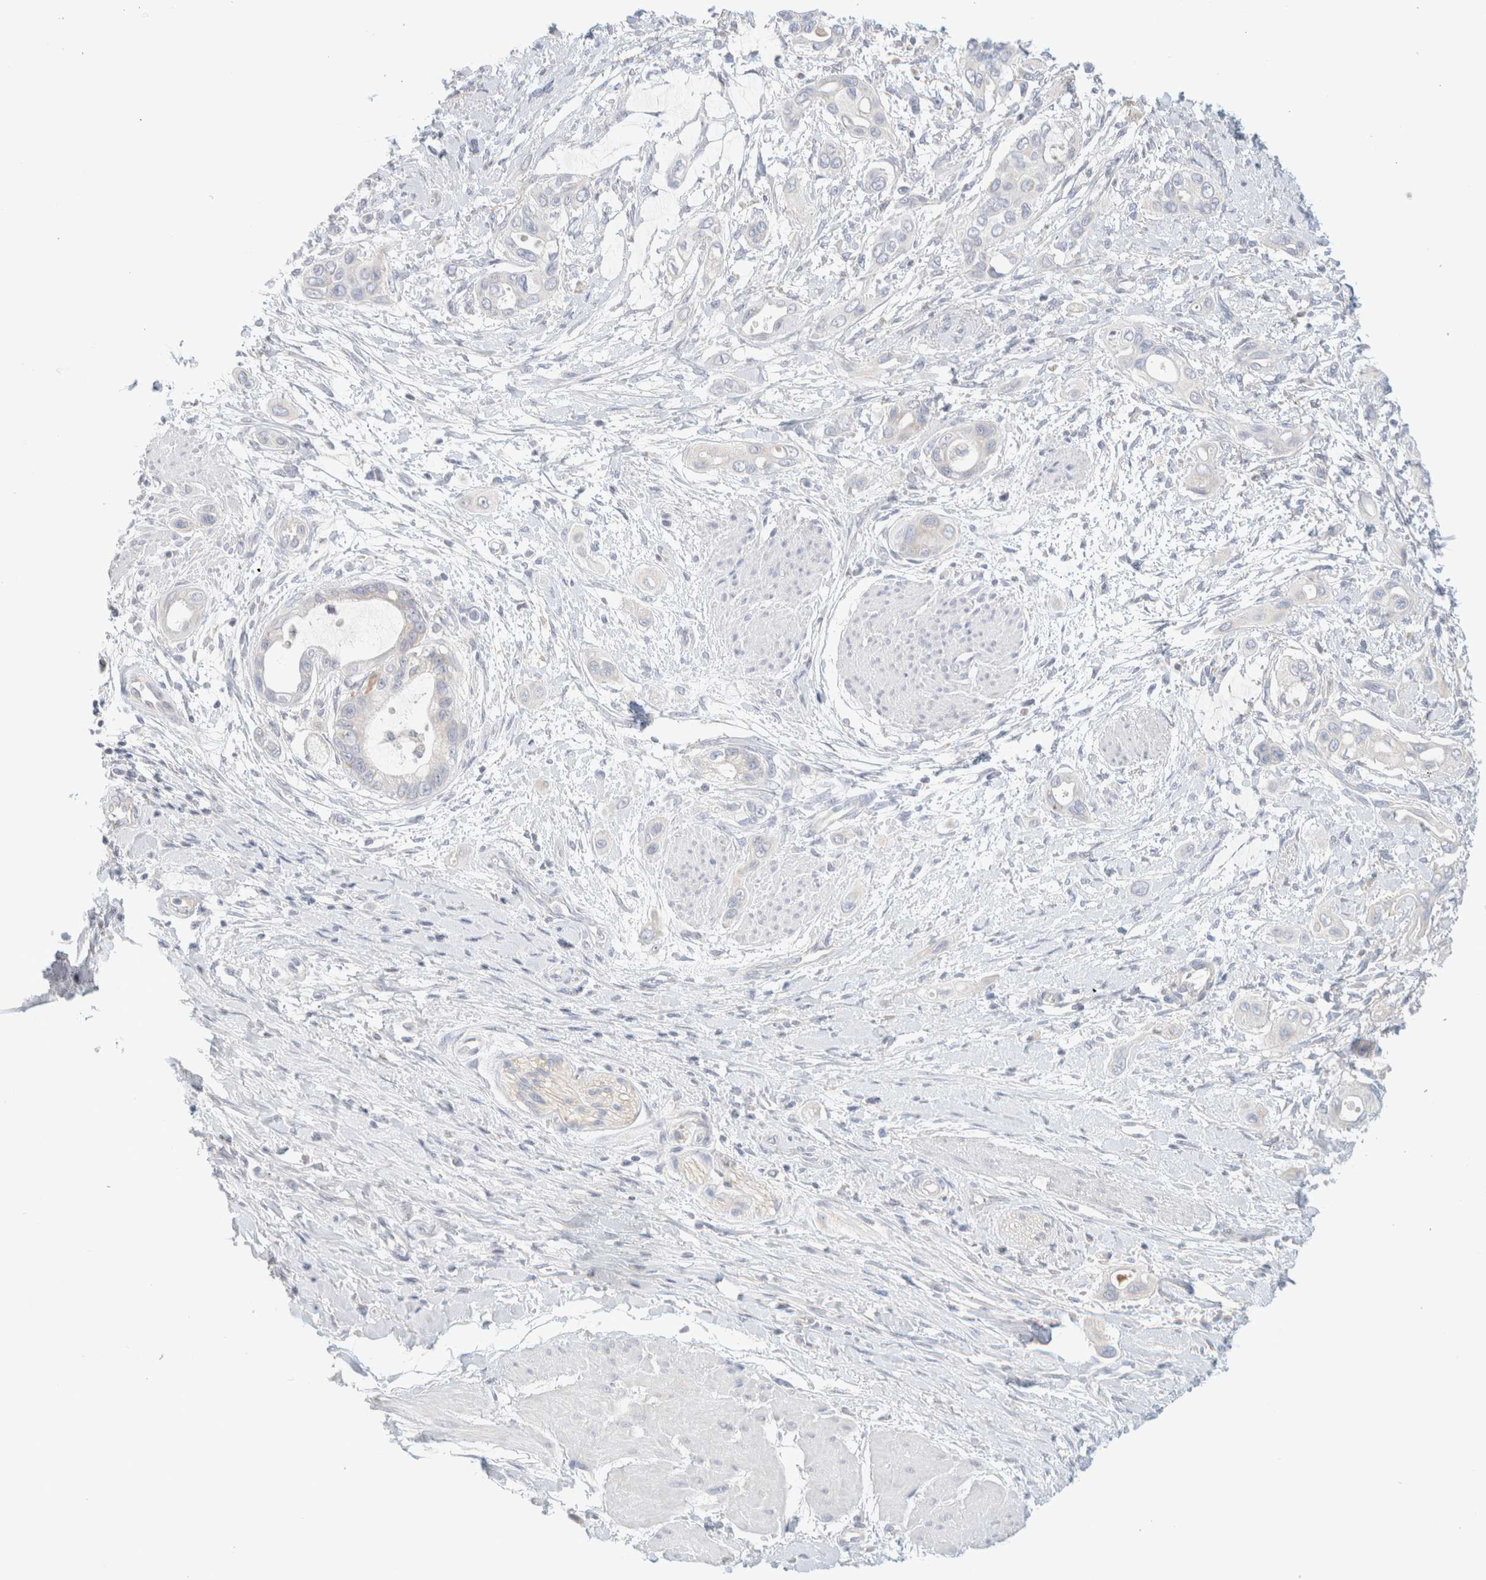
{"staining": {"intensity": "weak", "quantity": "<25%", "location": "cytoplasmic/membranous"}, "tissue": "pancreatic cancer", "cell_type": "Tumor cells", "image_type": "cancer", "snomed": [{"axis": "morphology", "description": "Adenocarcinoma, NOS"}, {"axis": "topography", "description": "Pancreas"}], "caption": "IHC micrograph of pancreatic cancer (adenocarcinoma) stained for a protein (brown), which demonstrates no staining in tumor cells.", "gene": "HEXD", "patient": {"sex": "male", "age": 59}}